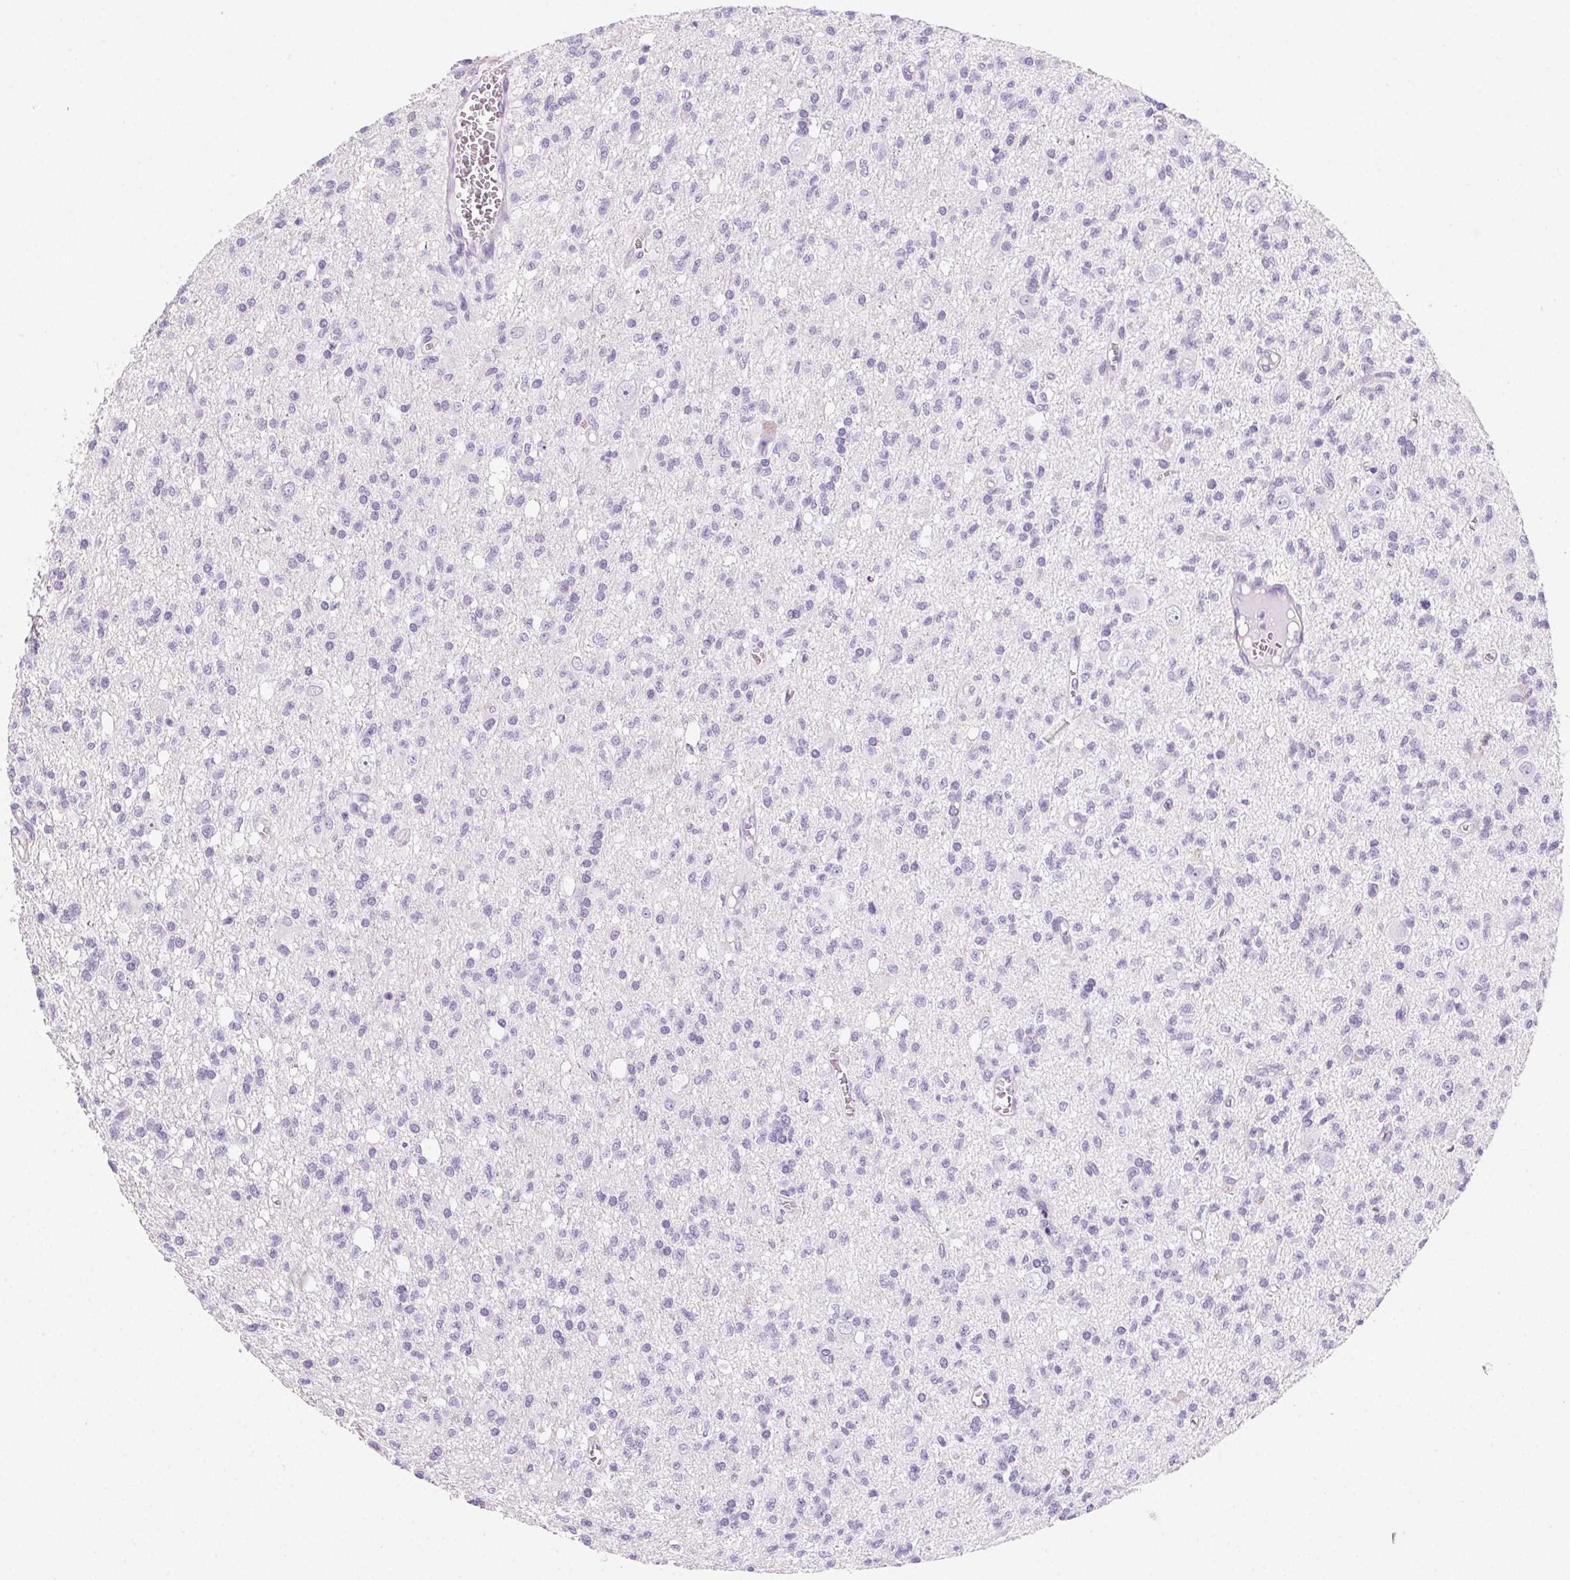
{"staining": {"intensity": "negative", "quantity": "none", "location": "none"}, "tissue": "glioma", "cell_type": "Tumor cells", "image_type": "cancer", "snomed": [{"axis": "morphology", "description": "Glioma, malignant, Low grade"}, {"axis": "topography", "description": "Brain"}], "caption": "High power microscopy micrograph of an IHC photomicrograph of glioma, revealing no significant staining in tumor cells.", "gene": "PRSS3", "patient": {"sex": "male", "age": 64}}